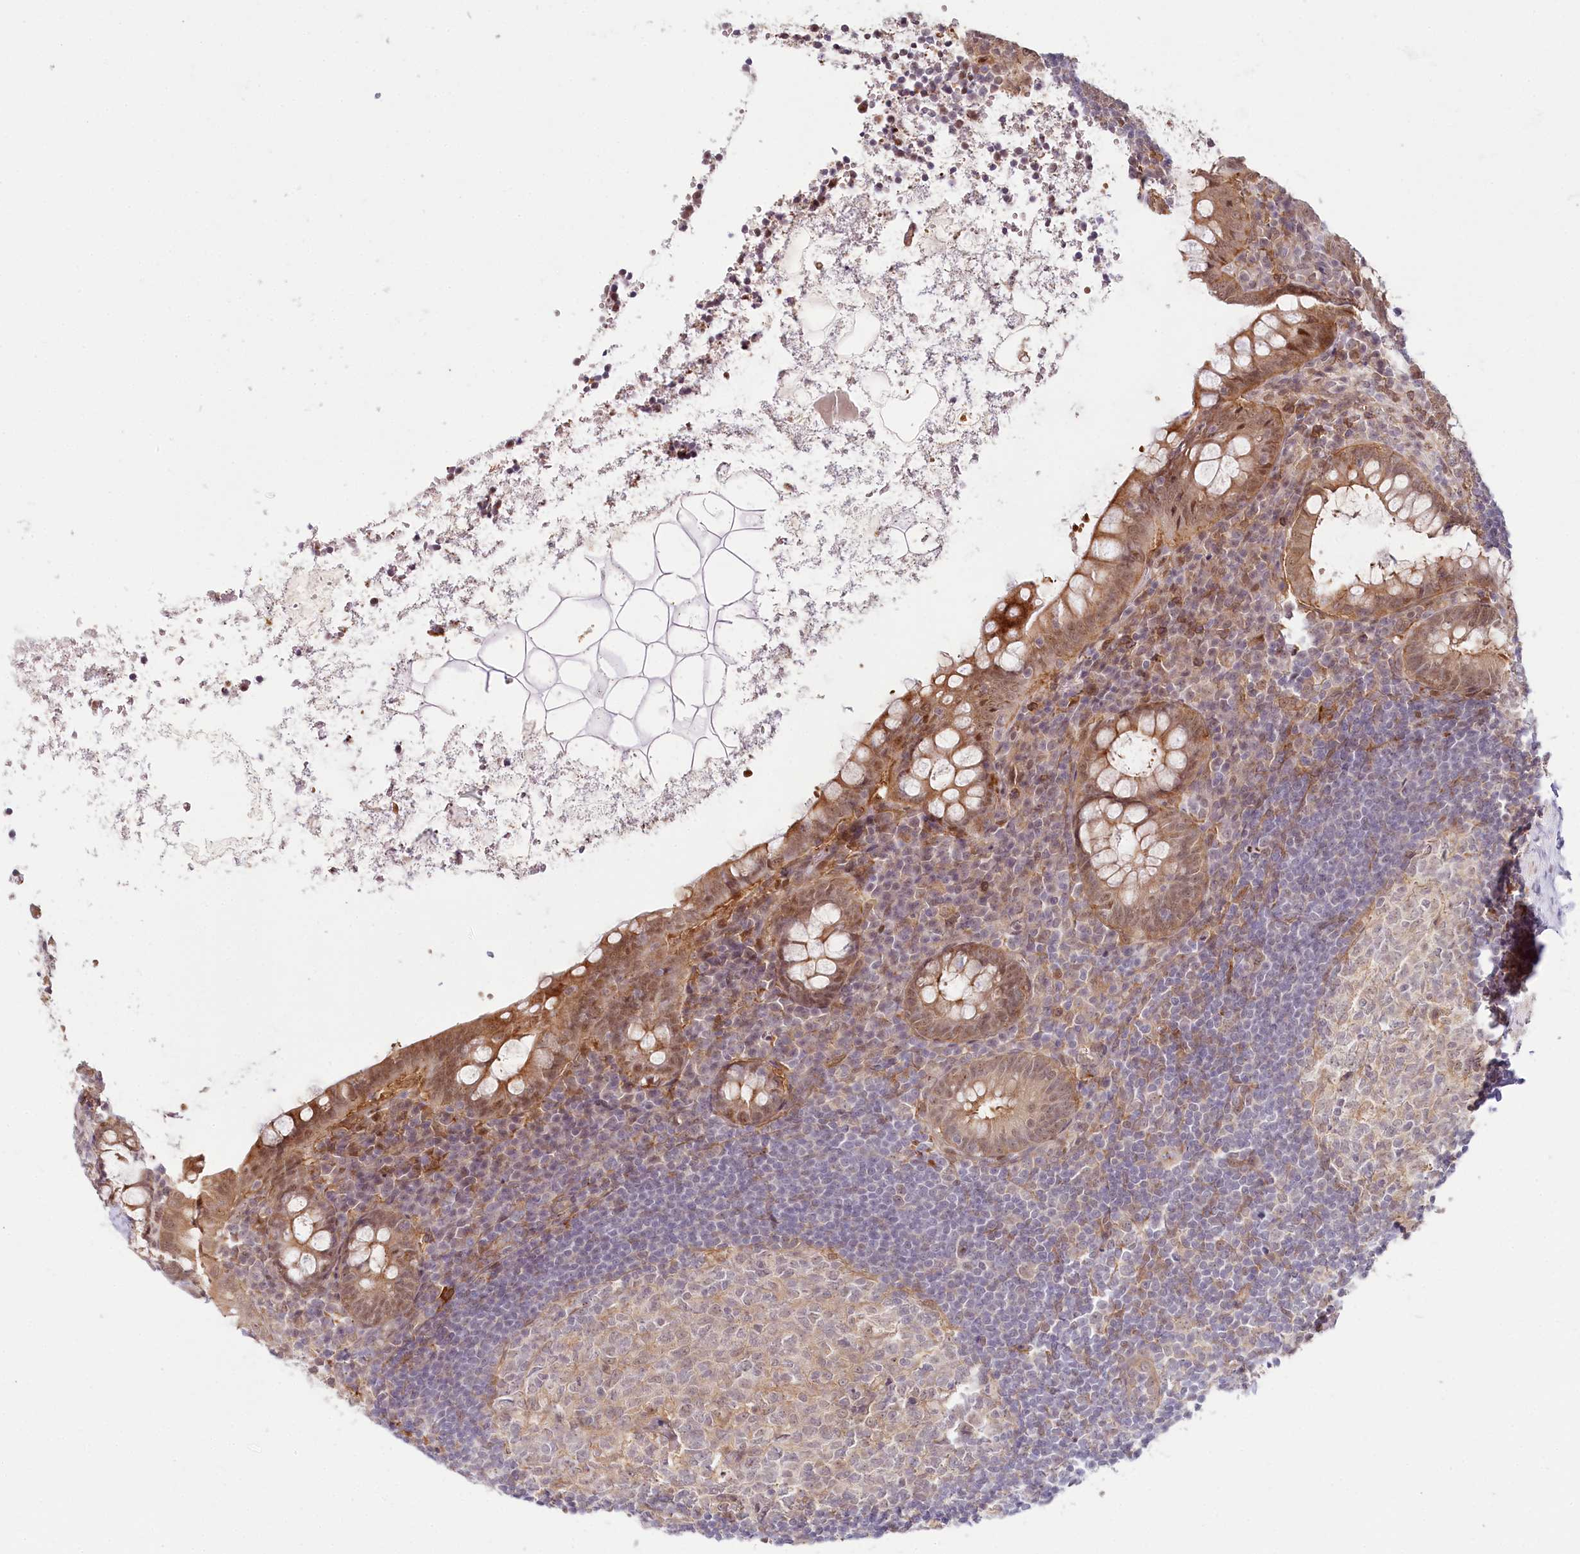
{"staining": {"intensity": "moderate", "quantity": "<25%", "location": "cytoplasmic/membranous,nuclear"}, "tissue": "appendix", "cell_type": "Glandular cells", "image_type": "normal", "snomed": [{"axis": "morphology", "description": "Normal tissue, NOS"}, {"axis": "topography", "description": "Appendix"}], "caption": "Immunohistochemical staining of benign appendix displays <25% levels of moderate cytoplasmic/membranous,nuclear protein staining in about <25% of glandular cells. Immunohistochemistry stains the protein of interest in brown and the nuclei are stained blue.", "gene": "TUBGCP2", "patient": {"sex": "female", "age": 33}}